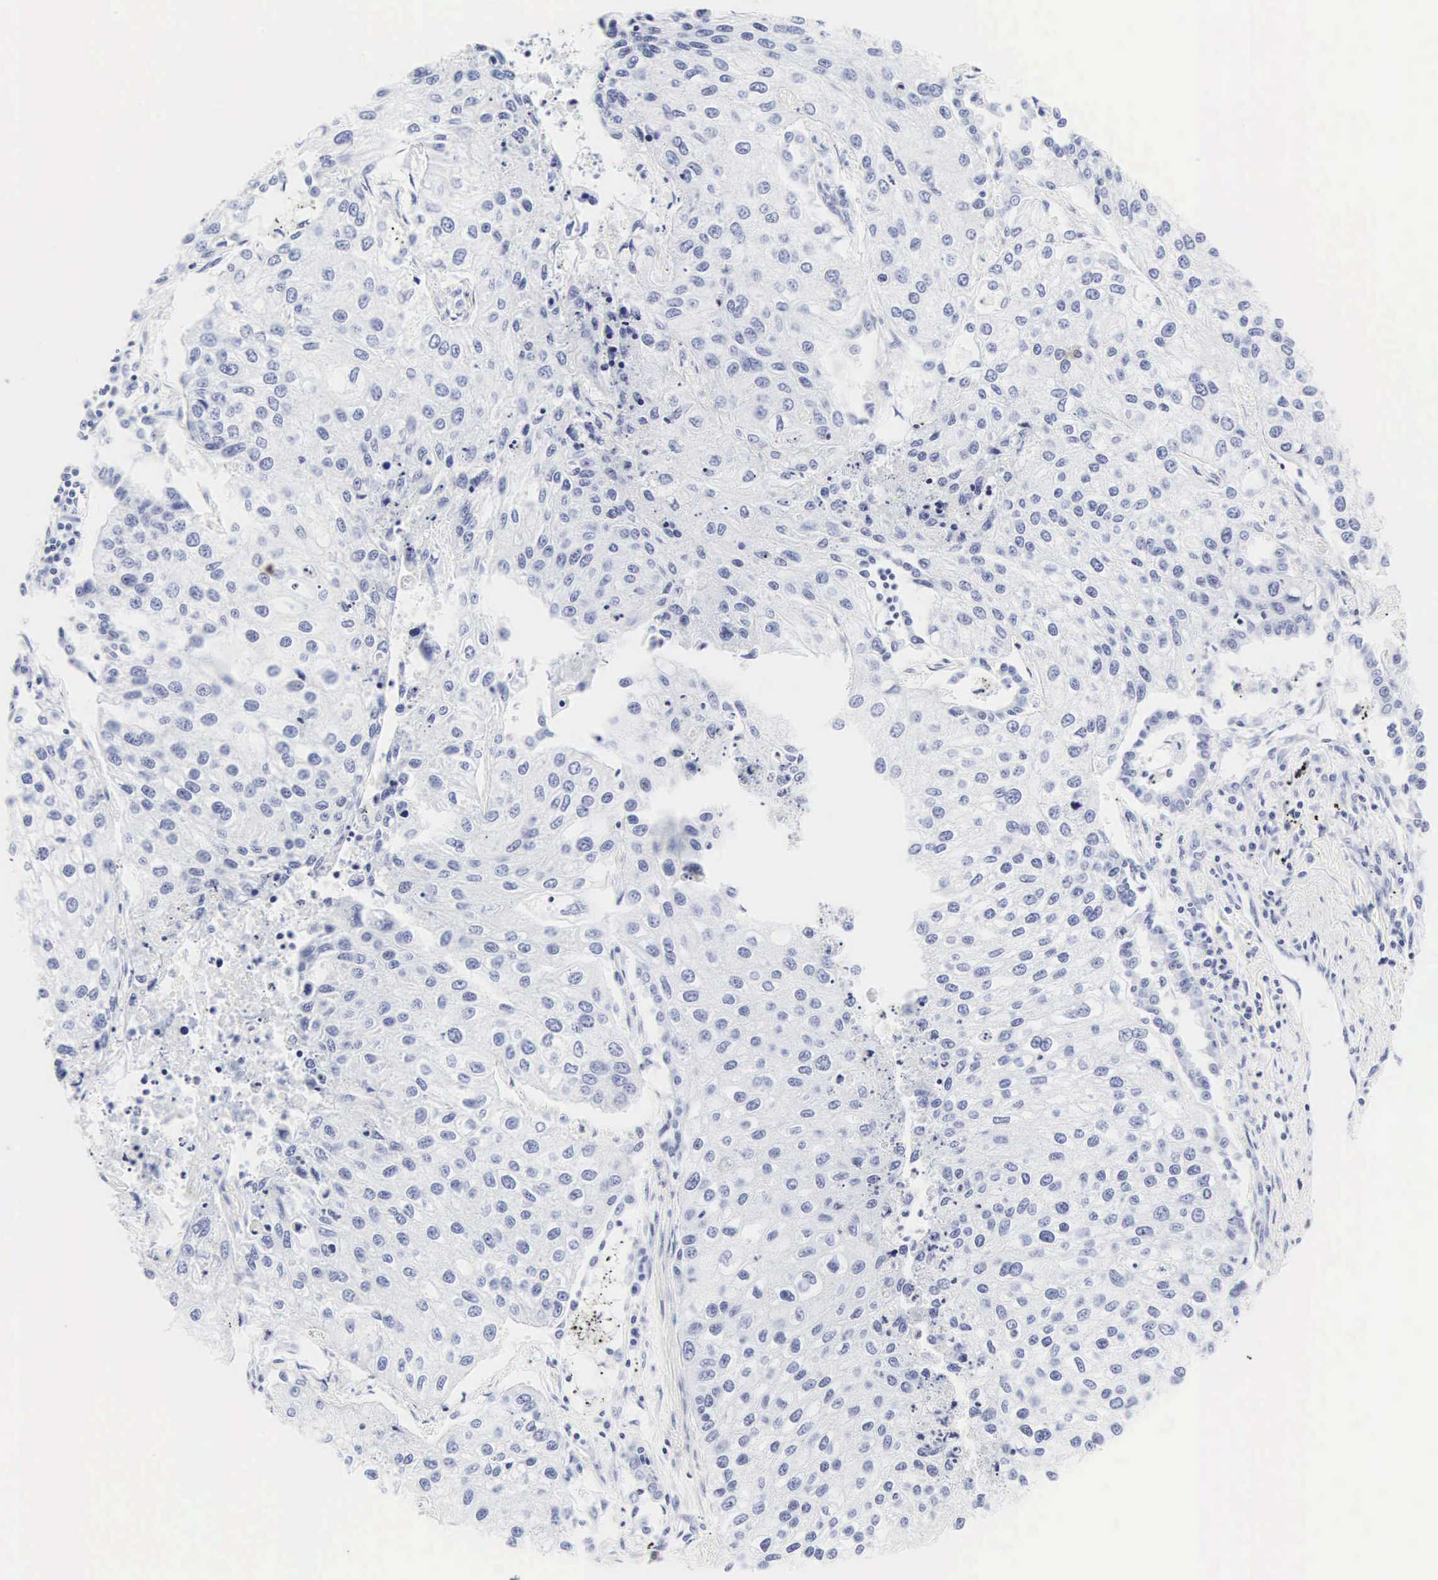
{"staining": {"intensity": "negative", "quantity": "none", "location": "none"}, "tissue": "lung cancer", "cell_type": "Tumor cells", "image_type": "cancer", "snomed": [{"axis": "morphology", "description": "Squamous cell carcinoma, NOS"}, {"axis": "topography", "description": "Lung"}], "caption": "Tumor cells are negative for protein expression in human squamous cell carcinoma (lung).", "gene": "CGB3", "patient": {"sex": "male", "age": 75}}